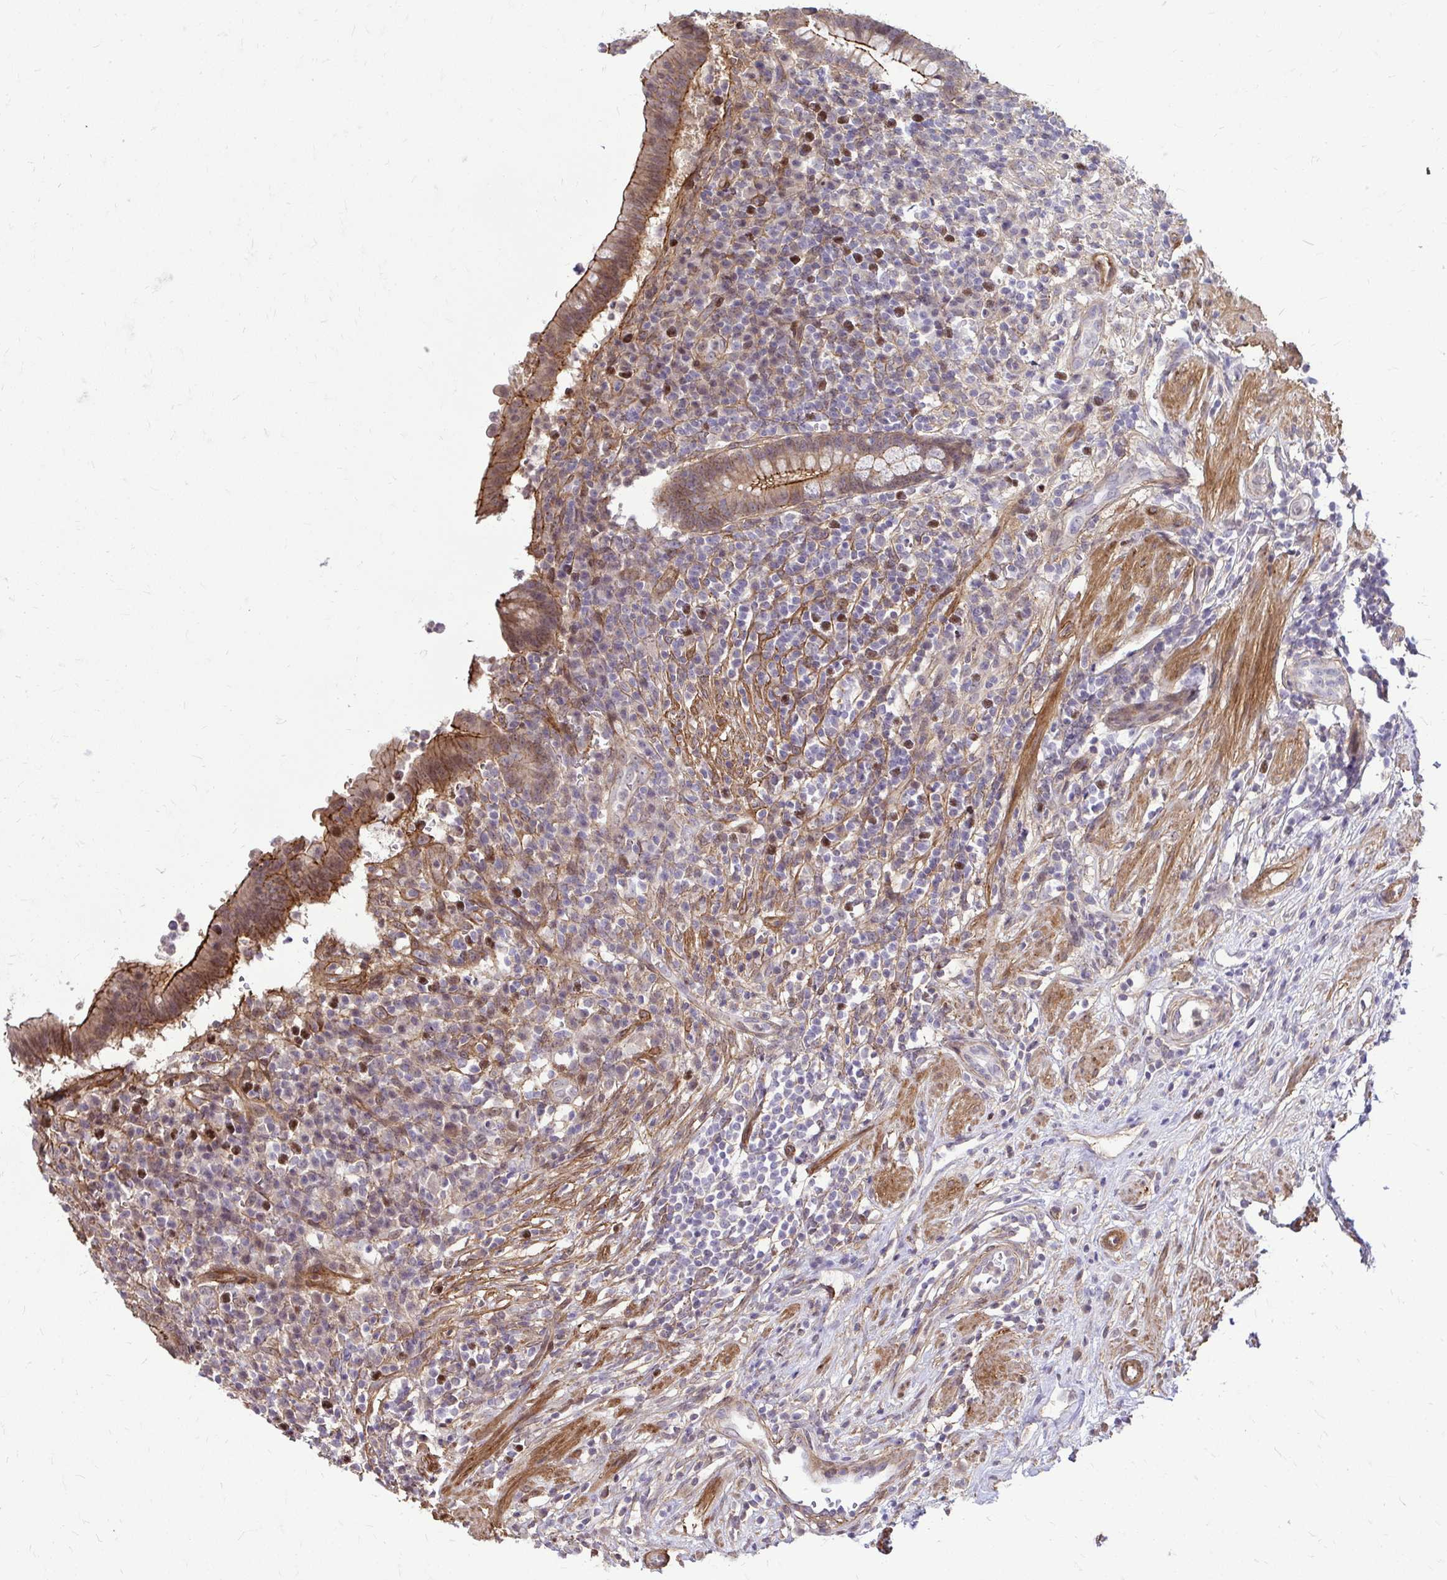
{"staining": {"intensity": "moderate", "quantity": ">75%", "location": "cytoplasmic/membranous"}, "tissue": "appendix", "cell_type": "Glandular cells", "image_type": "normal", "snomed": [{"axis": "morphology", "description": "Normal tissue, NOS"}, {"axis": "topography", "description": "Appendix"}], "caption": "A high-resolution histopathology image shows IHC staining of normal appendix, which exhibits moderate cytoplasmic/membranous staining in about >75% of glandular cells.", "gene": "TRIP6", "patient": {"sex": "female", "age": 56}}